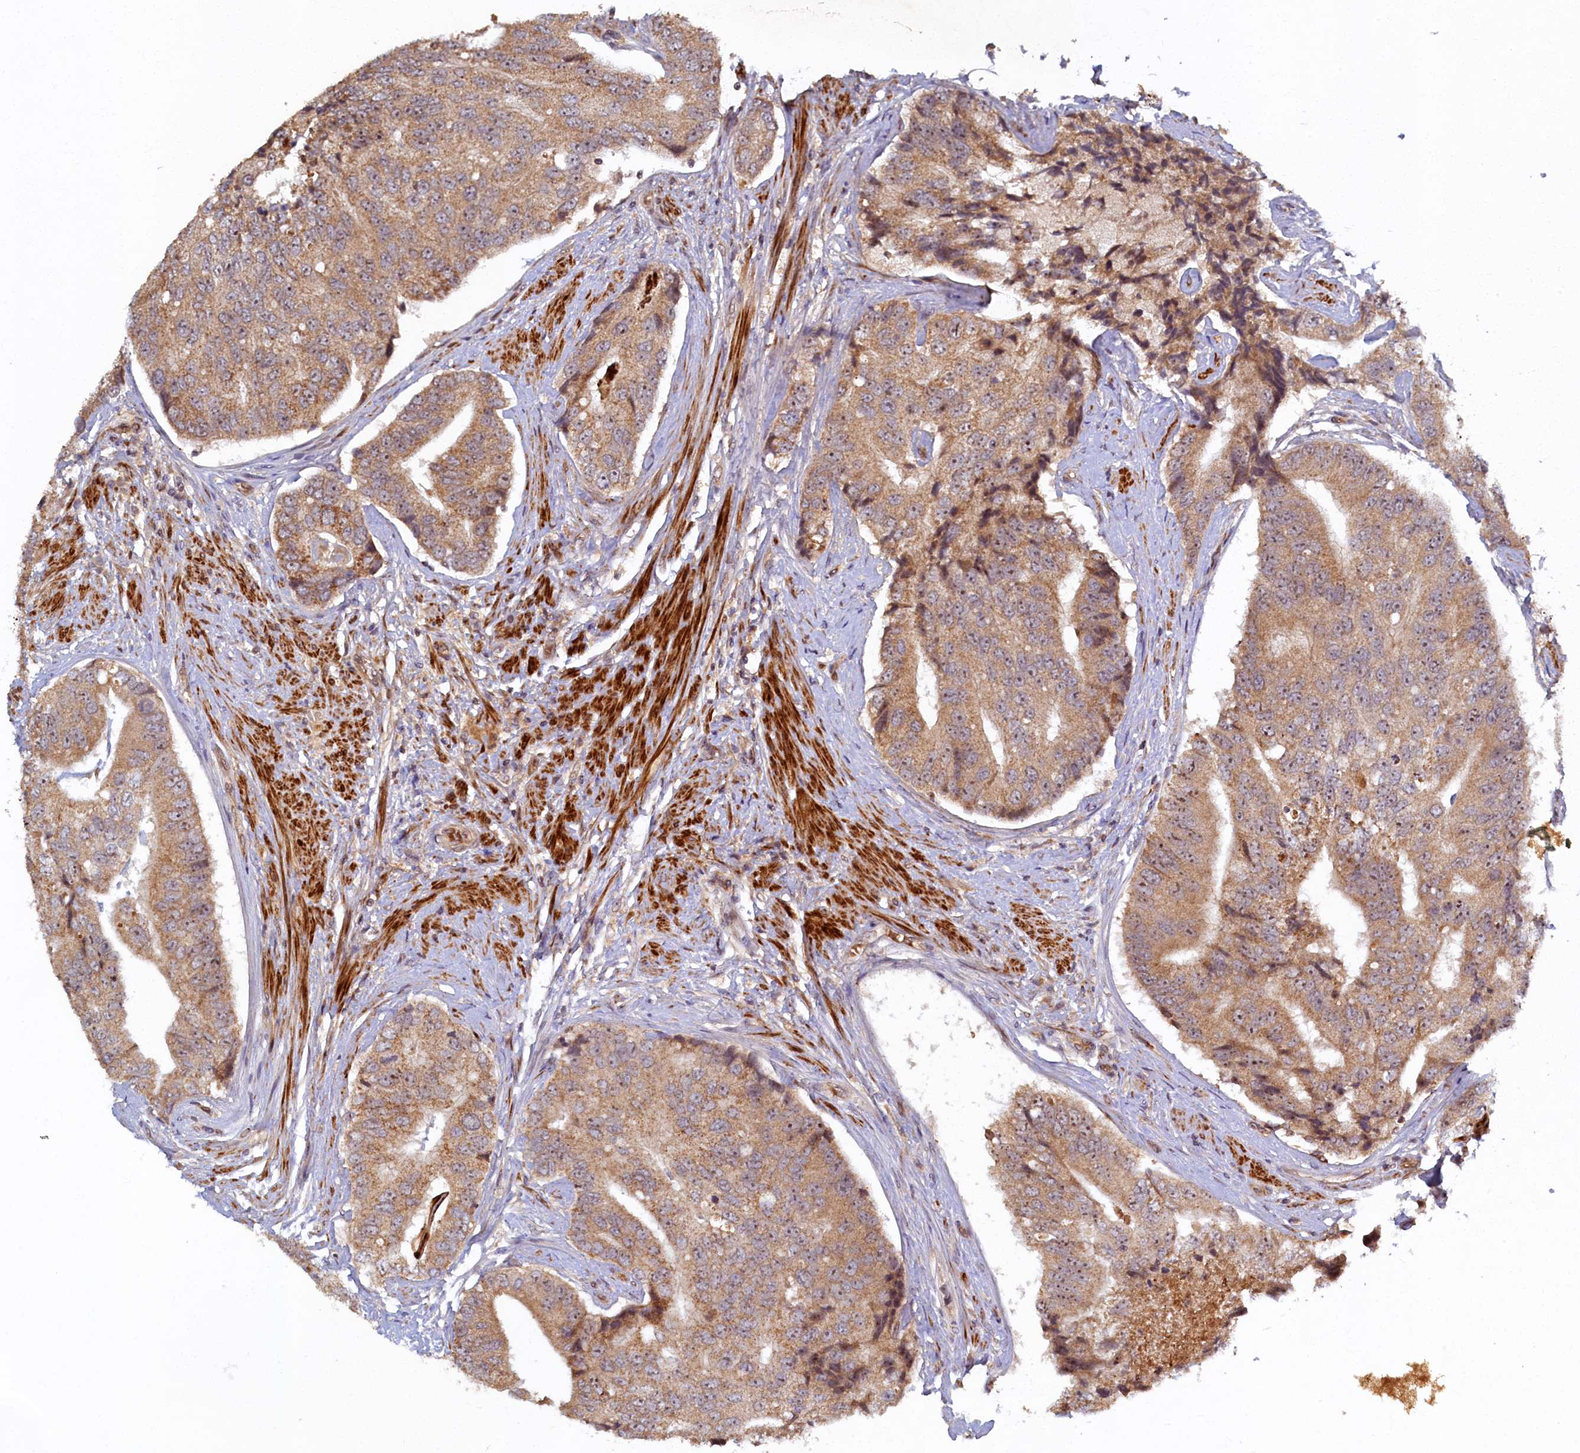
{"staining": {"intensity": "moderate", "quantity": ">75%", "location": "cytoplasmic/membranous,nuclear"}, "tissue": "prostate cancer", "cell_type": "Tumor cells", "image_type": "cancer", "snomed": [{"axis": "morphology", "description": "Adenocarcinoma, High grade"}, {"axis": "topography", "description": "Prostate"}], "caption": "Immunohistochemistry (IHC) (DAB) staining of prostate cancer reveals moderate cytoplasmic/membranous and nuclear protein staining in approximately >75% of tumor cells.", "gene": "CEP20", "patient": {"sex": "male", "age": 70}}